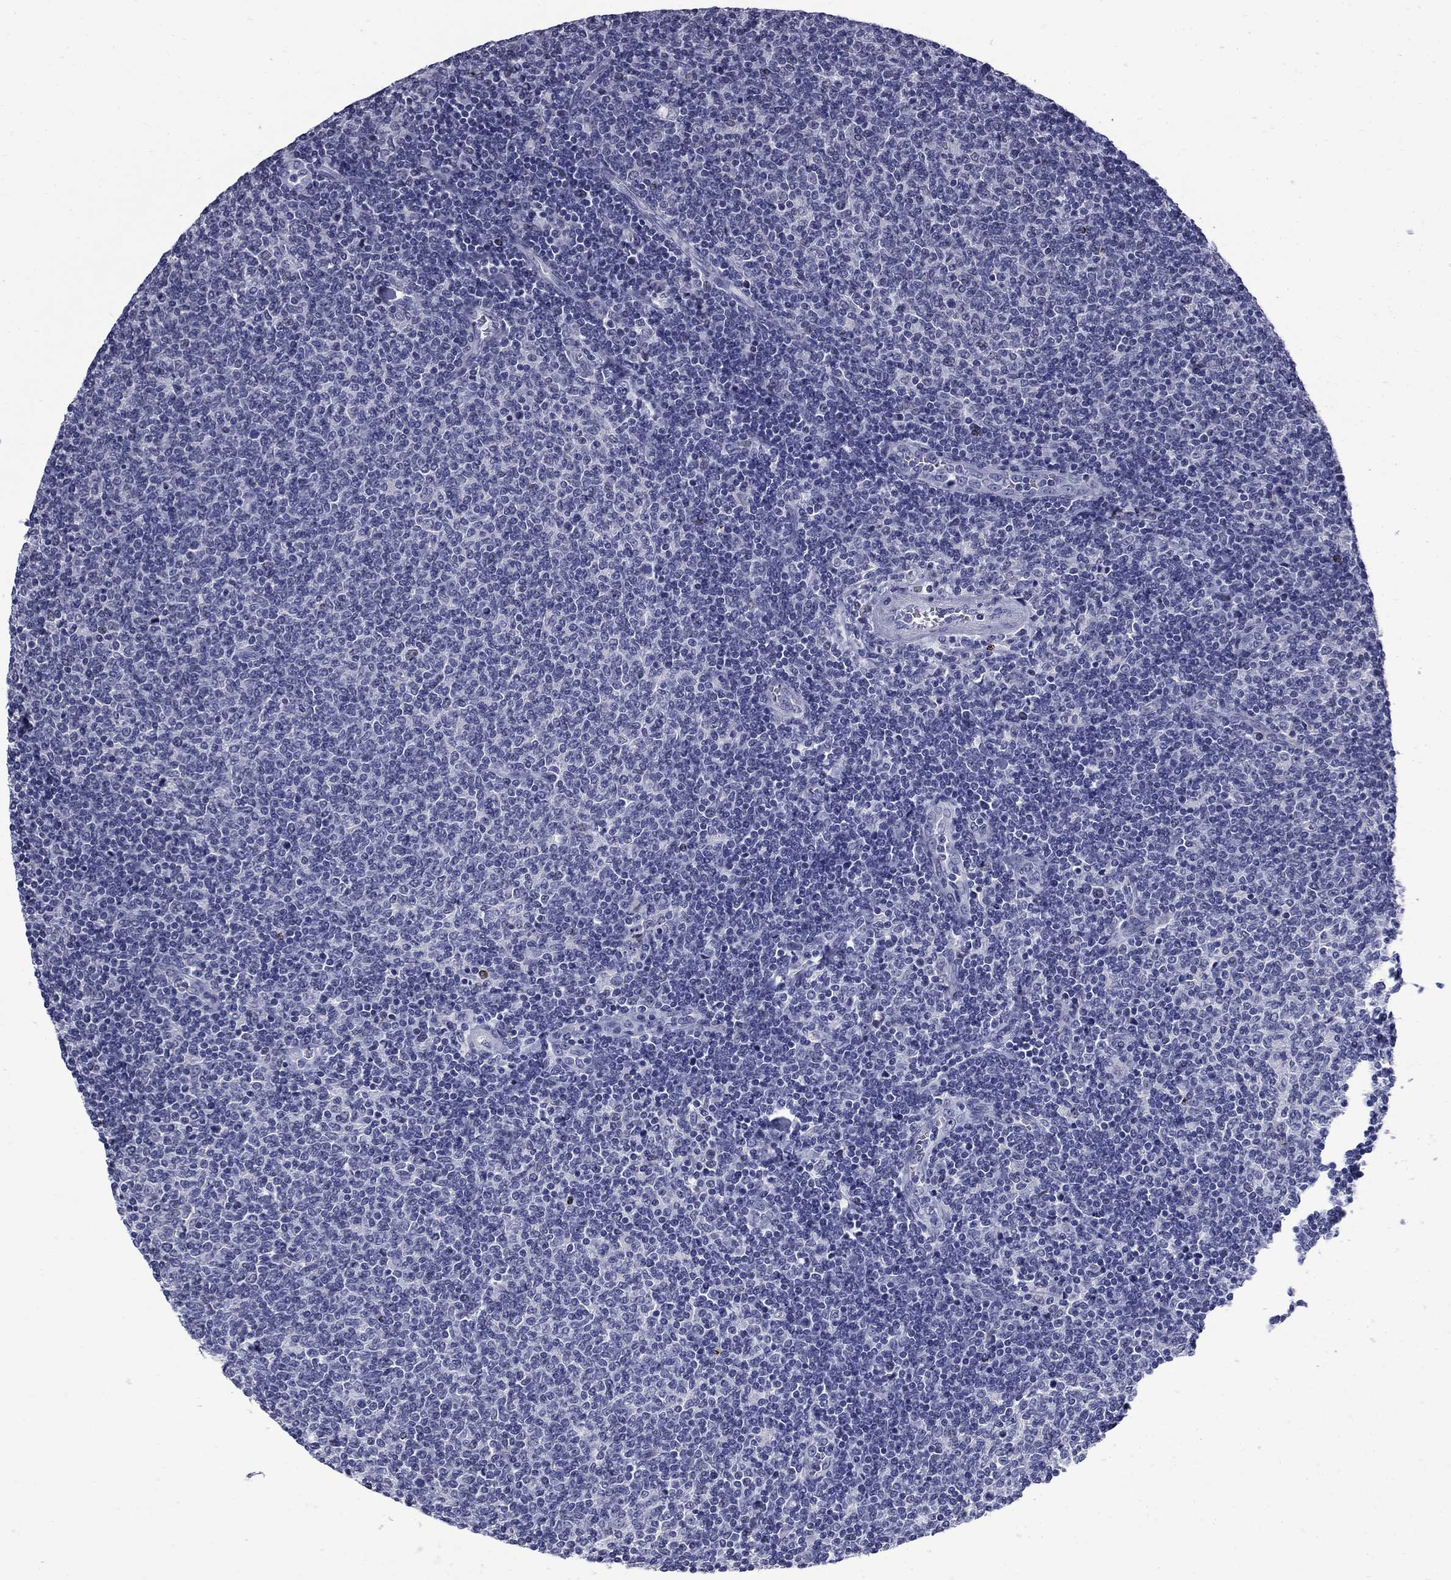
{"staining": {"intensity": "negative", "quantity": "none", "location": "none"}, "tissue": "lymphoma", "cell_type": "Tumor cells", "image_type": "cancer", "snomed": [{"axis": "morphology", "description": "Malignant lymphoma, non-Hodgkin's type, Low grade"}, {"axis": "topography", "description": "Lymph node"}], "caption": "Immunohistochemical staining of human lymphoma exhibits no significant staining in tumor cells.", "gene": "MGARP", "patient": {"sex": "male", "age": 52}}